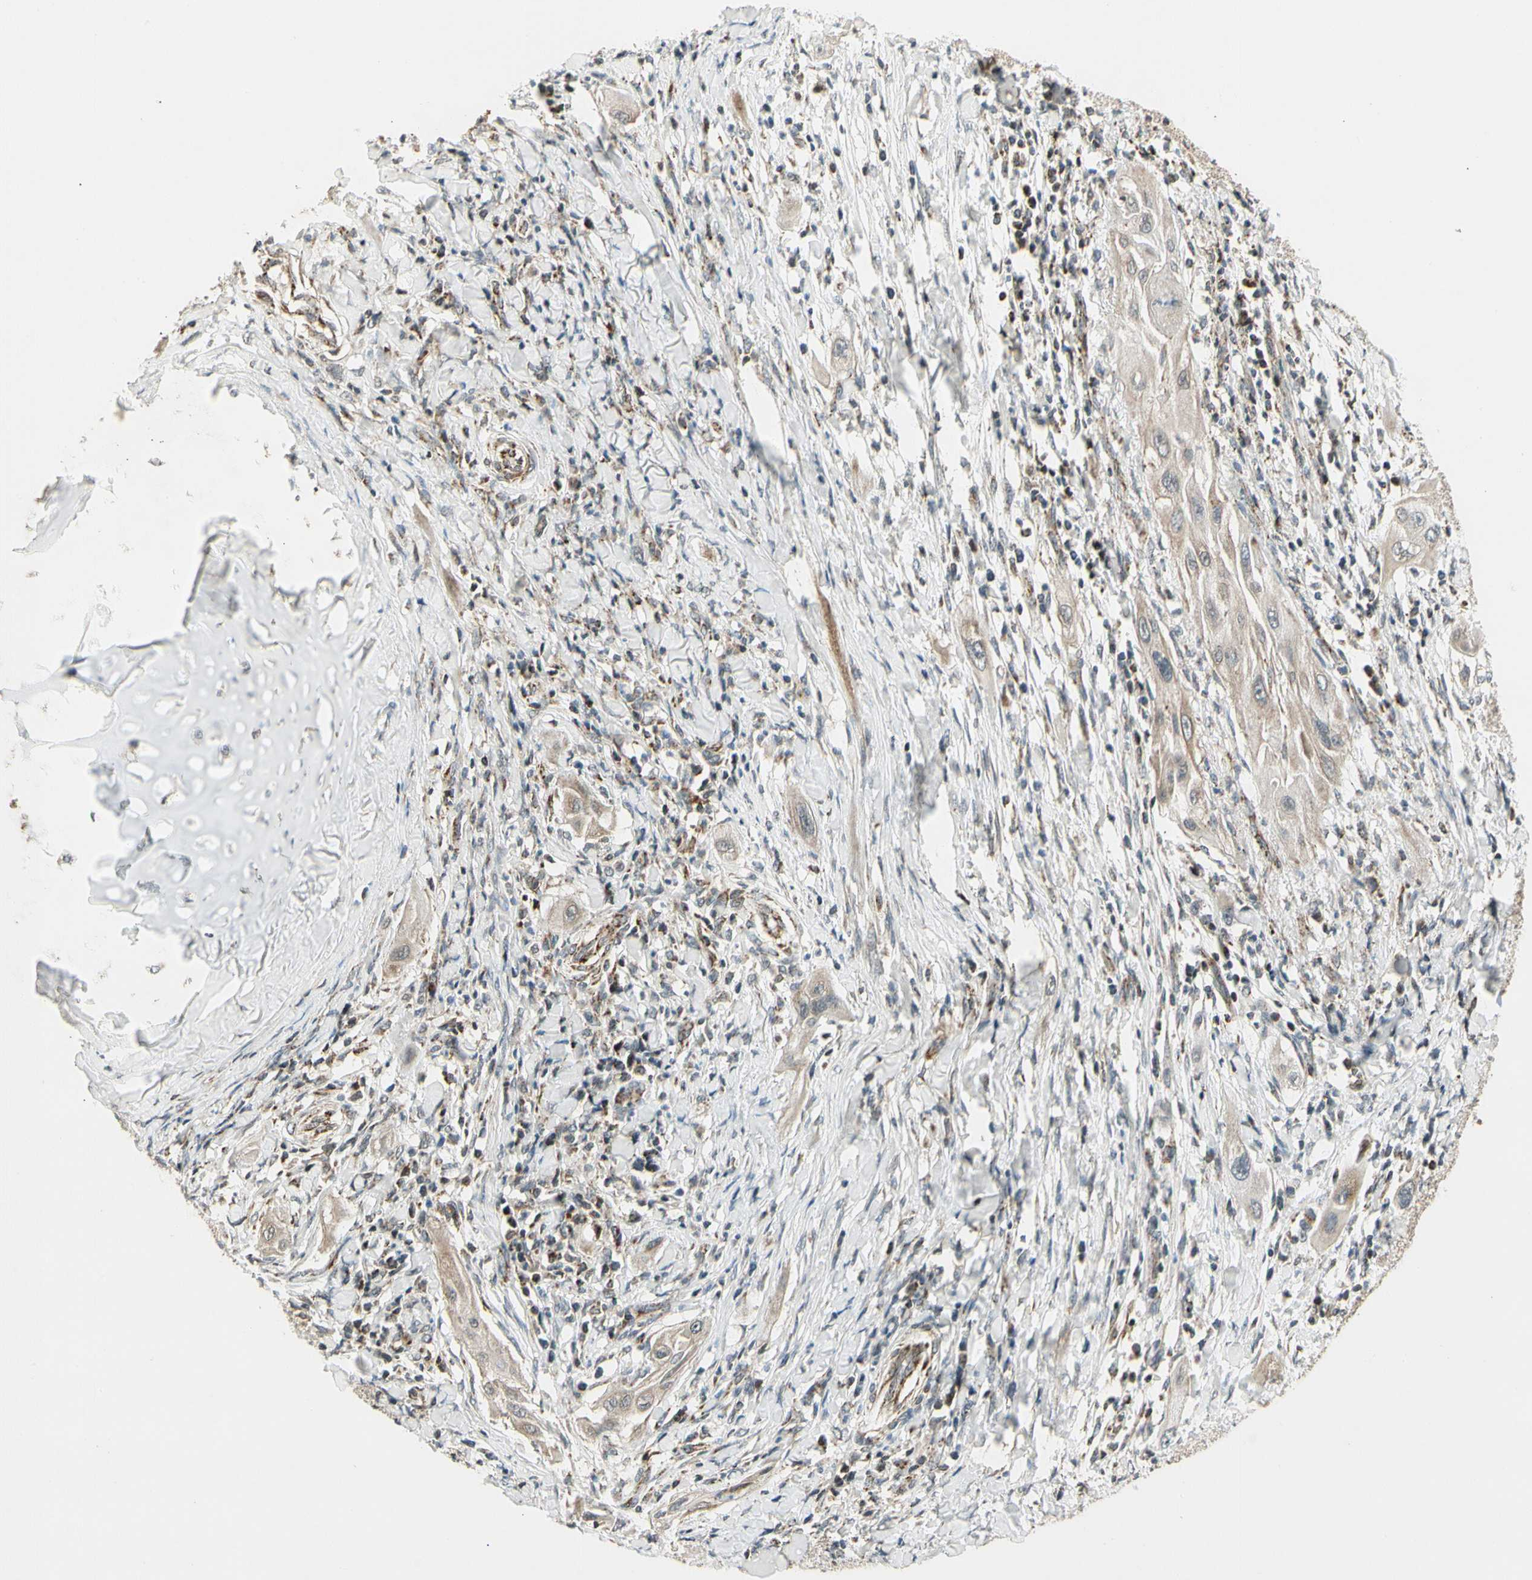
{"staining": {"intensity": "weak", "quantity": ">75%", "location": "cytoplasmic/membranous"}, "tissue": "lung cancer", "cell_type": "Tumor cells", "image_type": "cancer", "snomed": [{"axis": "morphology", "description": "Squamous cell carcinoma, NOS"}, {"axis": "topography", "description": "Lung"}], "caption": "A brown stain shows weak cytoplasmic/membranous staining of a protein in squamous cell carcinoma (lung) tumor cells. (DAB IHC with brightfield microscopy, high magnification).", "gene": "KHDC4", "patient": {"sex": "female", "age": 47}}